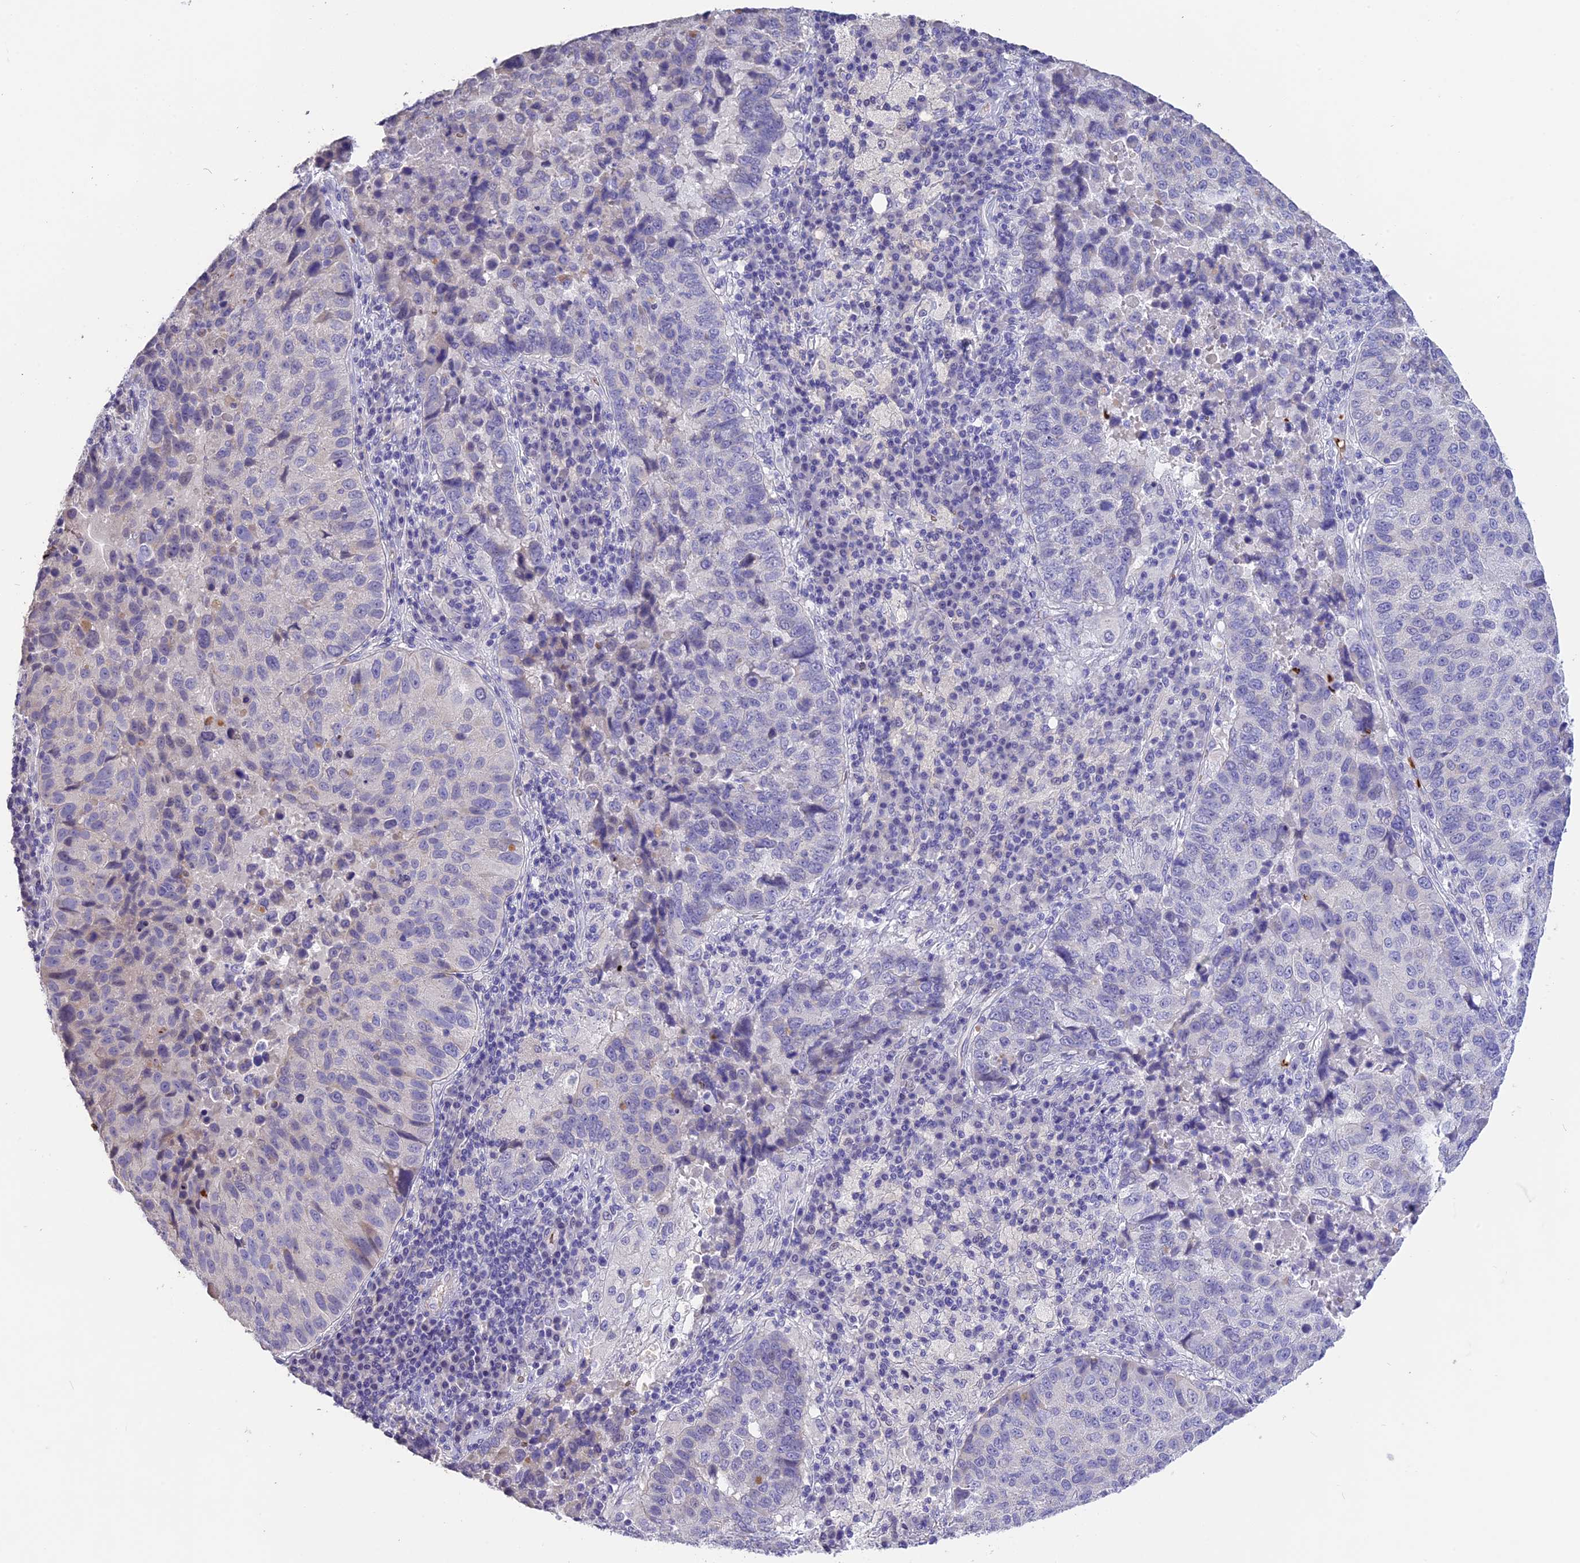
{"staining": {"intensity": "negative", "quantity": "none", "location": "none"}, "tissue": "lung cancer", "cell_type": "Tumor cells", "image_type": "cancer", "snomed": [{"axis": "morphology", "description": "Squamous cell carcinoma, NOS"}, {"axis": "topography", "description": "Lung"}], "caption": "Lung cancer was stained to show a protein in brown. There is no significant positivity in tumor cells.", "gene": "TNNC2", "patient": {"sex": "male", "age": 73}}